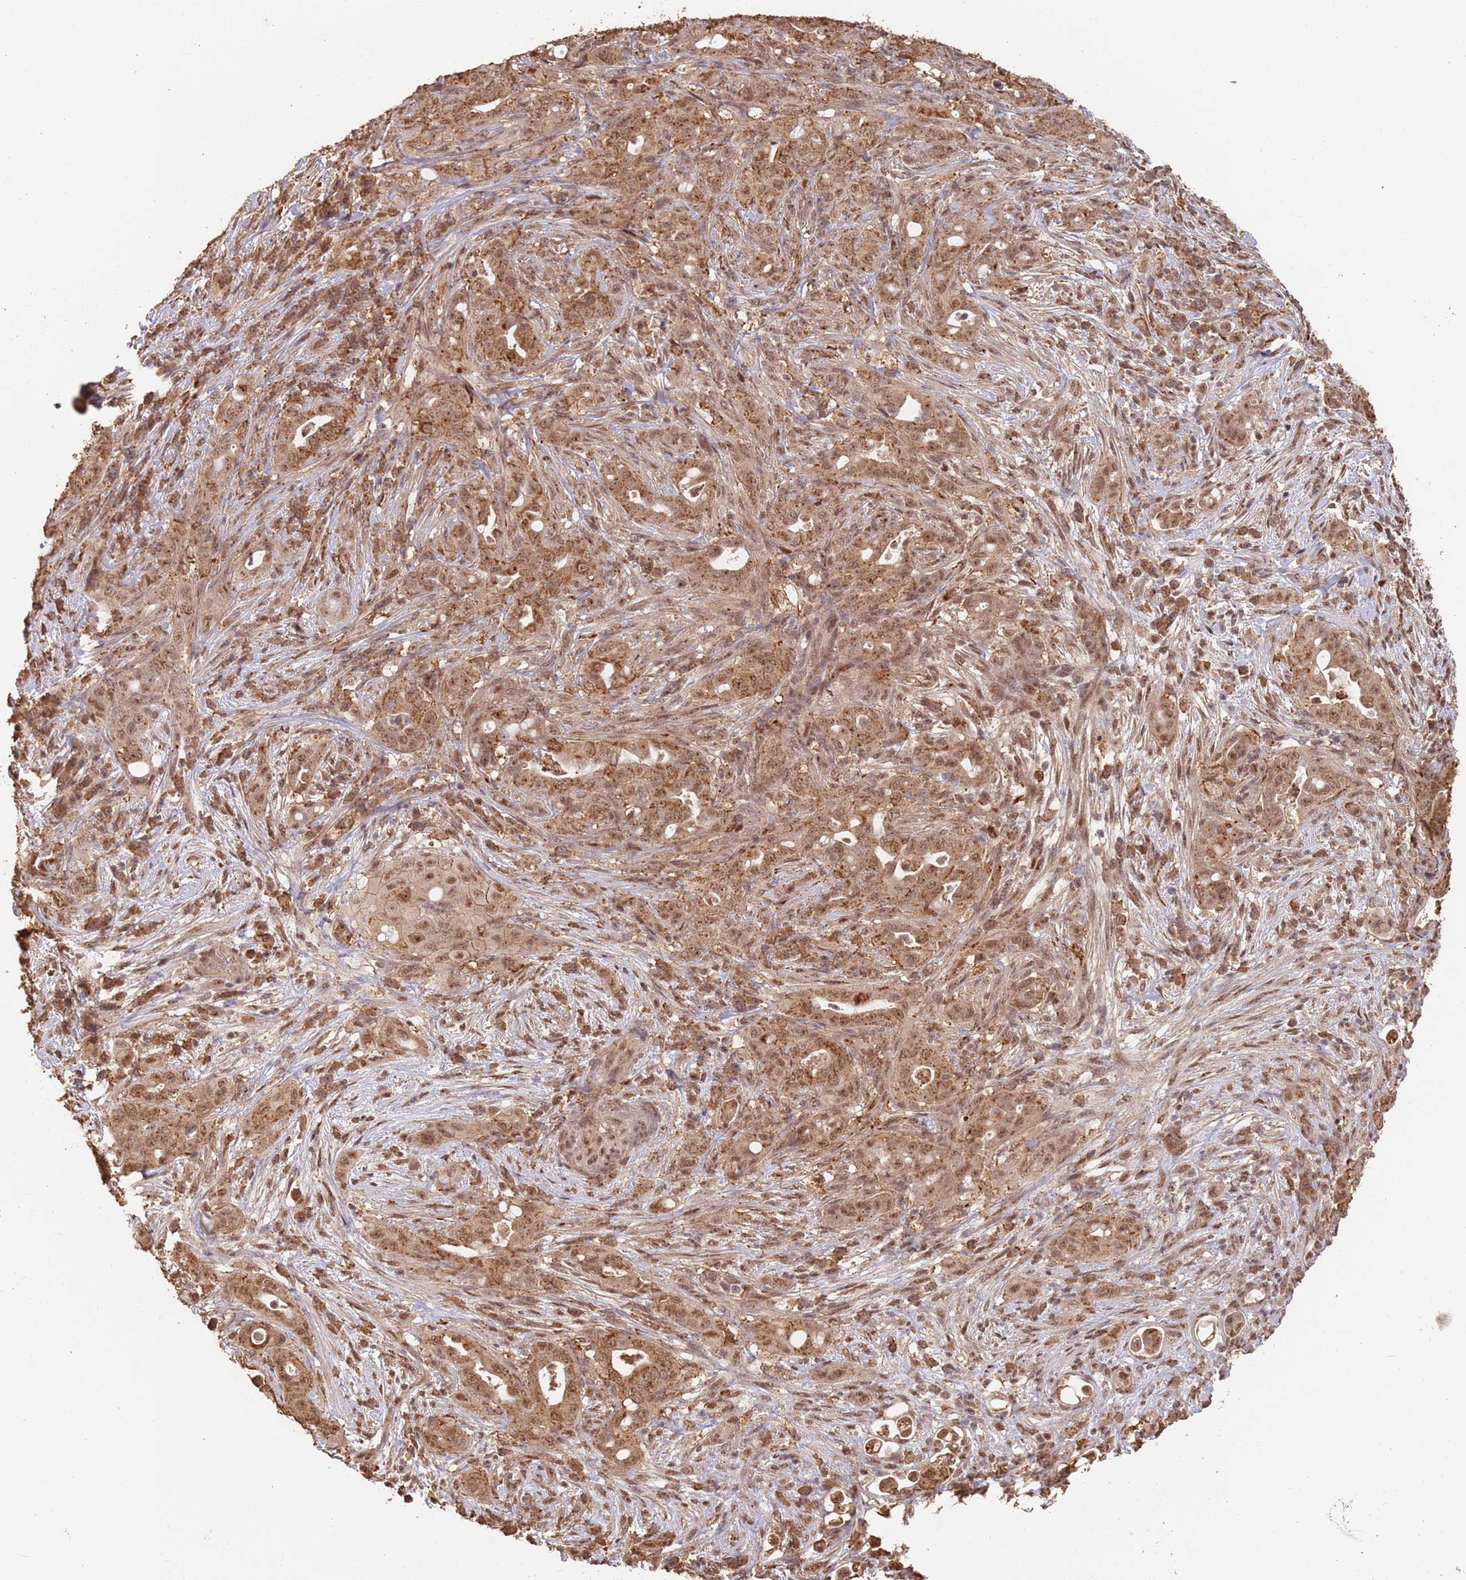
{"staining": {"intensity": "moderate", "quantity": ">75%", "location": "cytoplasmic/membranous,nuclear"}, "tissue": "pancreatic cancer", "cell_type": "Tumor cells", "image_type": "cancer", "snomed": [{"axis": "morphology", "description": "Normal tissue, NOS"}, {"axis": "morphology", "description": "Adenocarcinoma, NOS"}, {"axis": "topography", "description": "Lymph node"}, {"axis": "topography", "description": "Pancreas"}], "caption": "Protein staining displays moderate cytoplasmic/membranous and nuclear positivity in about >75% of tumor cells in adenocarcinoma (pancreatic). (brown staining indicates protein expression, while blue staining denotes nuclei).", "gene": "RFXANK", "patient": {"sex": "female", "age": 67}}